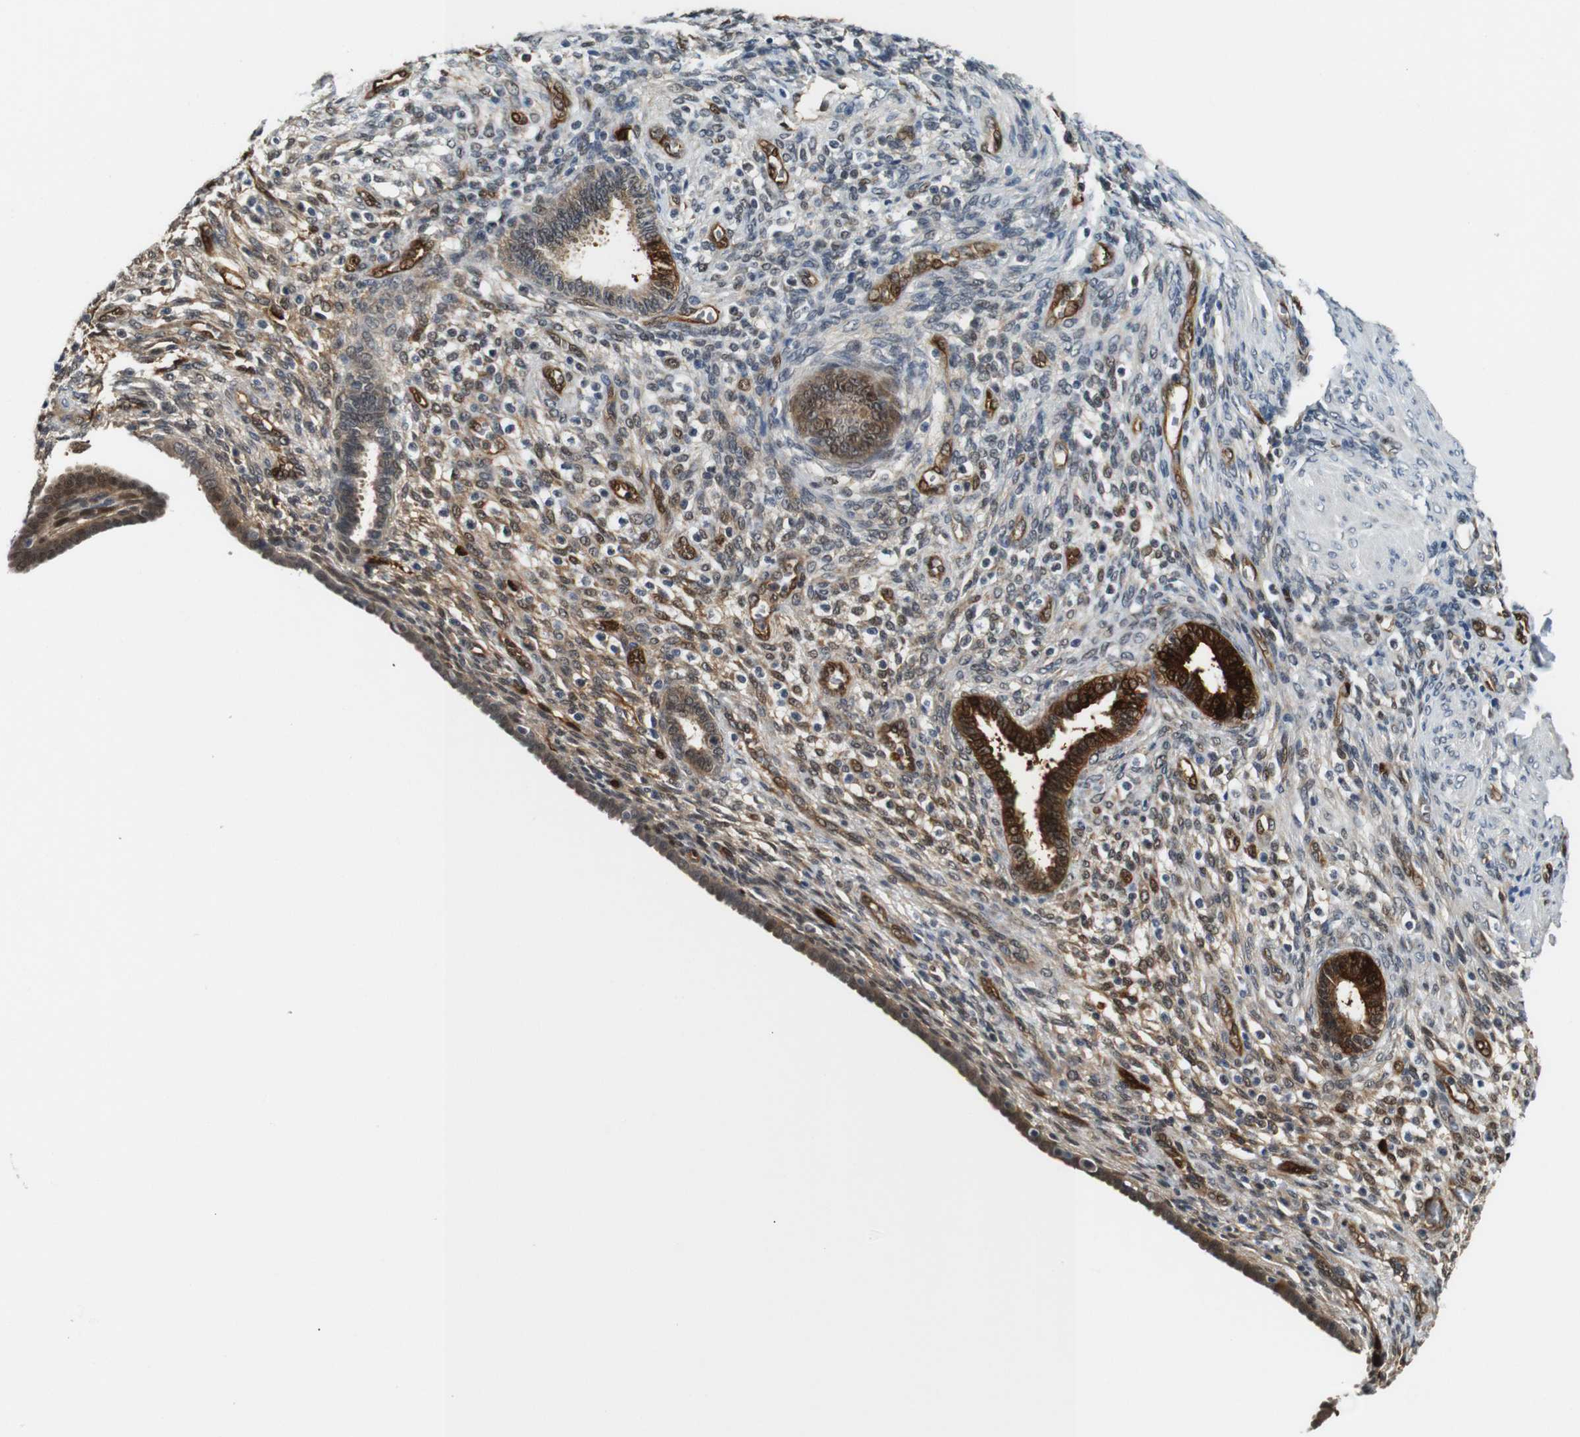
{"staining": {"intensity": "moderate", "quantity": "25%-75%", "location": "cytoplasmic/membranous,nuclear"}, "tissue": "endometrium", "cell_type": "Cells in endometrial stroma", "image_type": "normal", "snomed": [{"axis": "morphology", "description": "Normal tissue, NOS"}, {"axis": "topography", "description": "Endometrium"}], "caption": "Benign endometrium was stained to show a protein in brown. There is medium levels of moderate cytoplasmic/membranous,nuclear positivity in approximately 25%-75% of cells in endometrial stroma.", "gene": "LXN", "patient": {"sex": "female", "age": 72}}